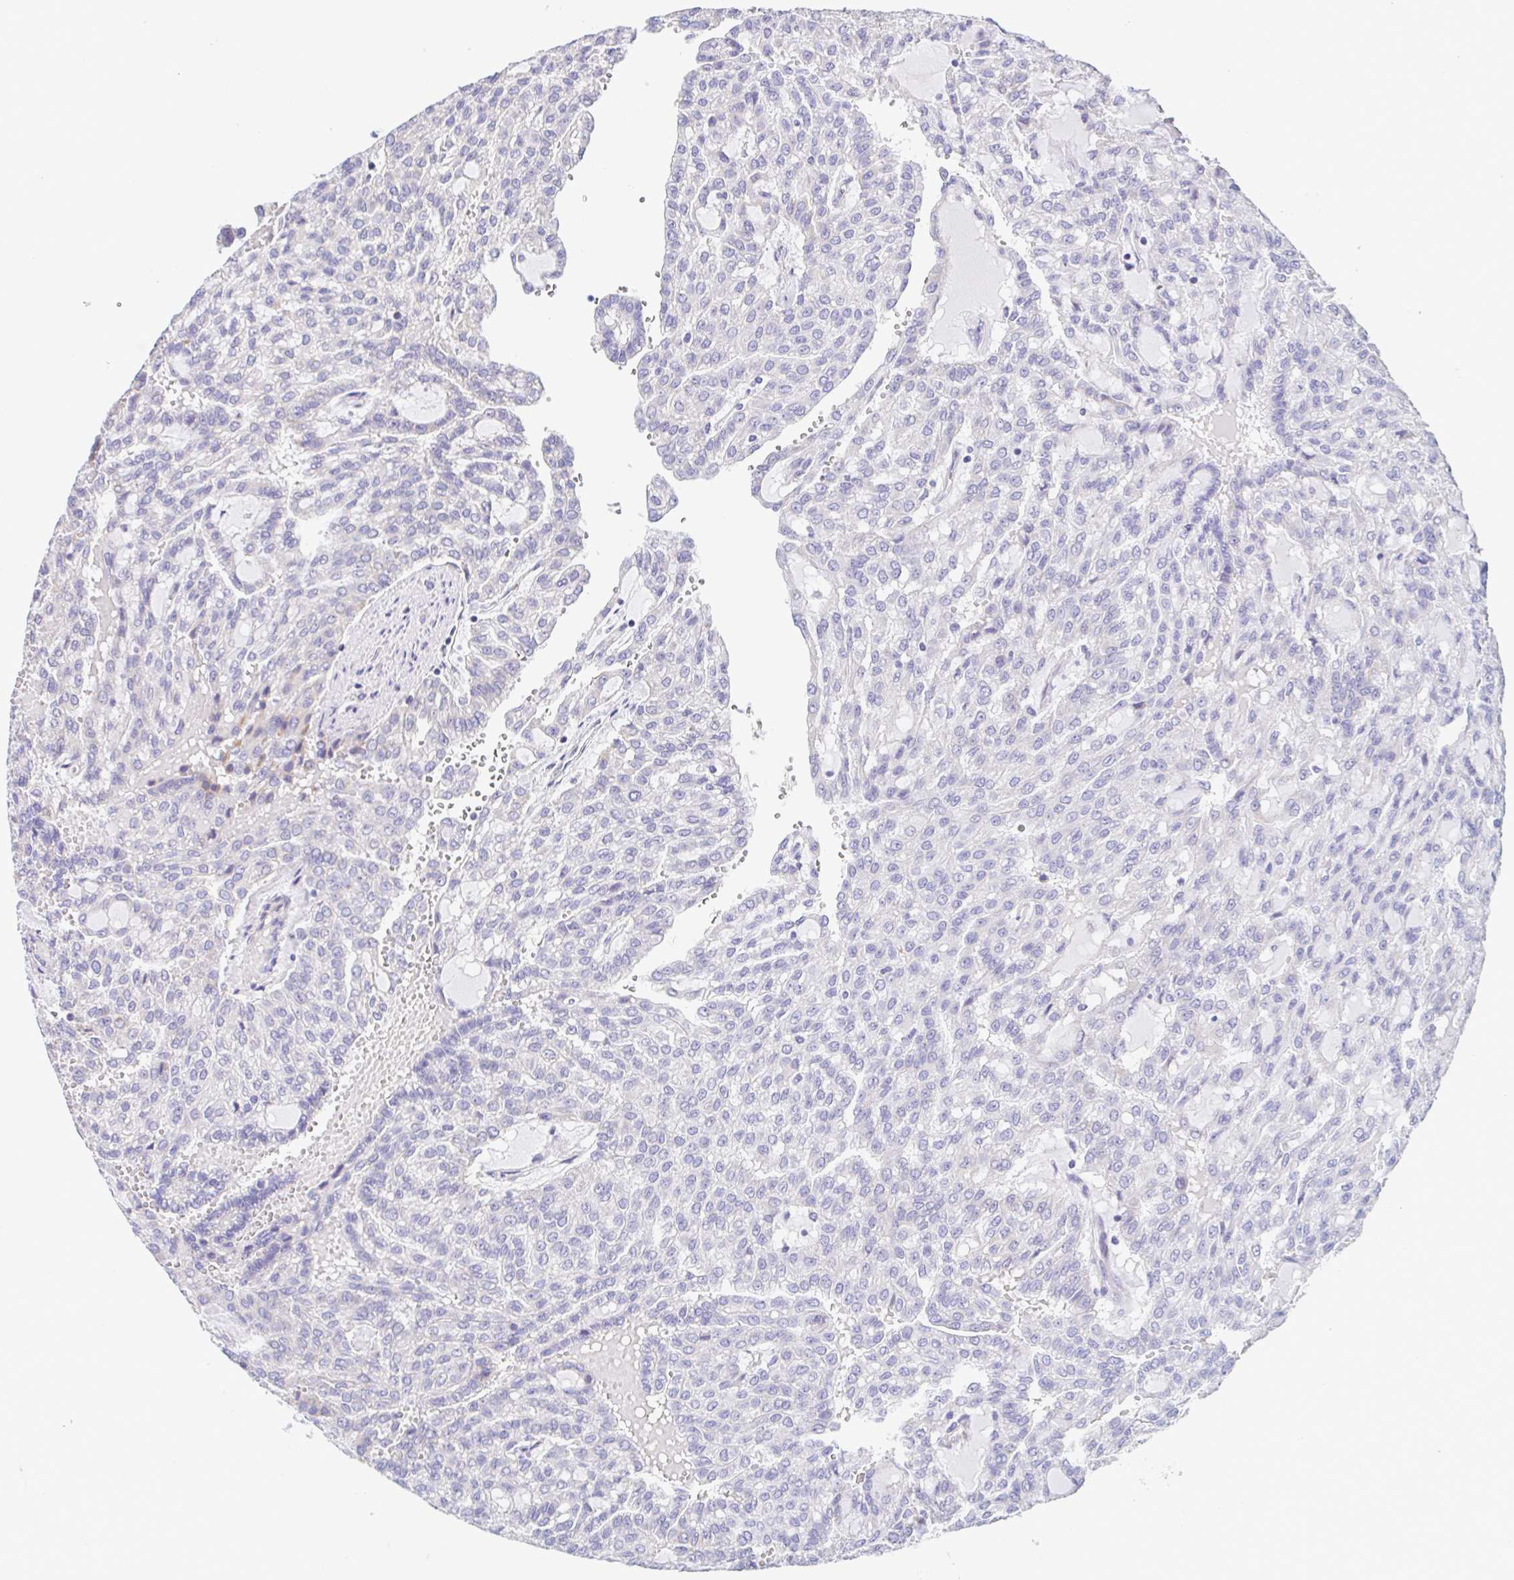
{"staining": {"intensity": "negative", "quantity": "none", "location": "none"}, "tissue": "renal cancer", "cell_type": "Tumor cells", "image_type": "cancer", "snomed": [{"axis": "morphology", "description": "Adenocarcinoma, NOS"}, {"axis": "topography", "description": "Kidney"}], "caption": "DAB immunohistochemical staining of renal cancer (adenocarcinoma) shows no significant staining in tumor cells.", "gene": "GINM1", "patient": {"sex": "male", "age": 63}}